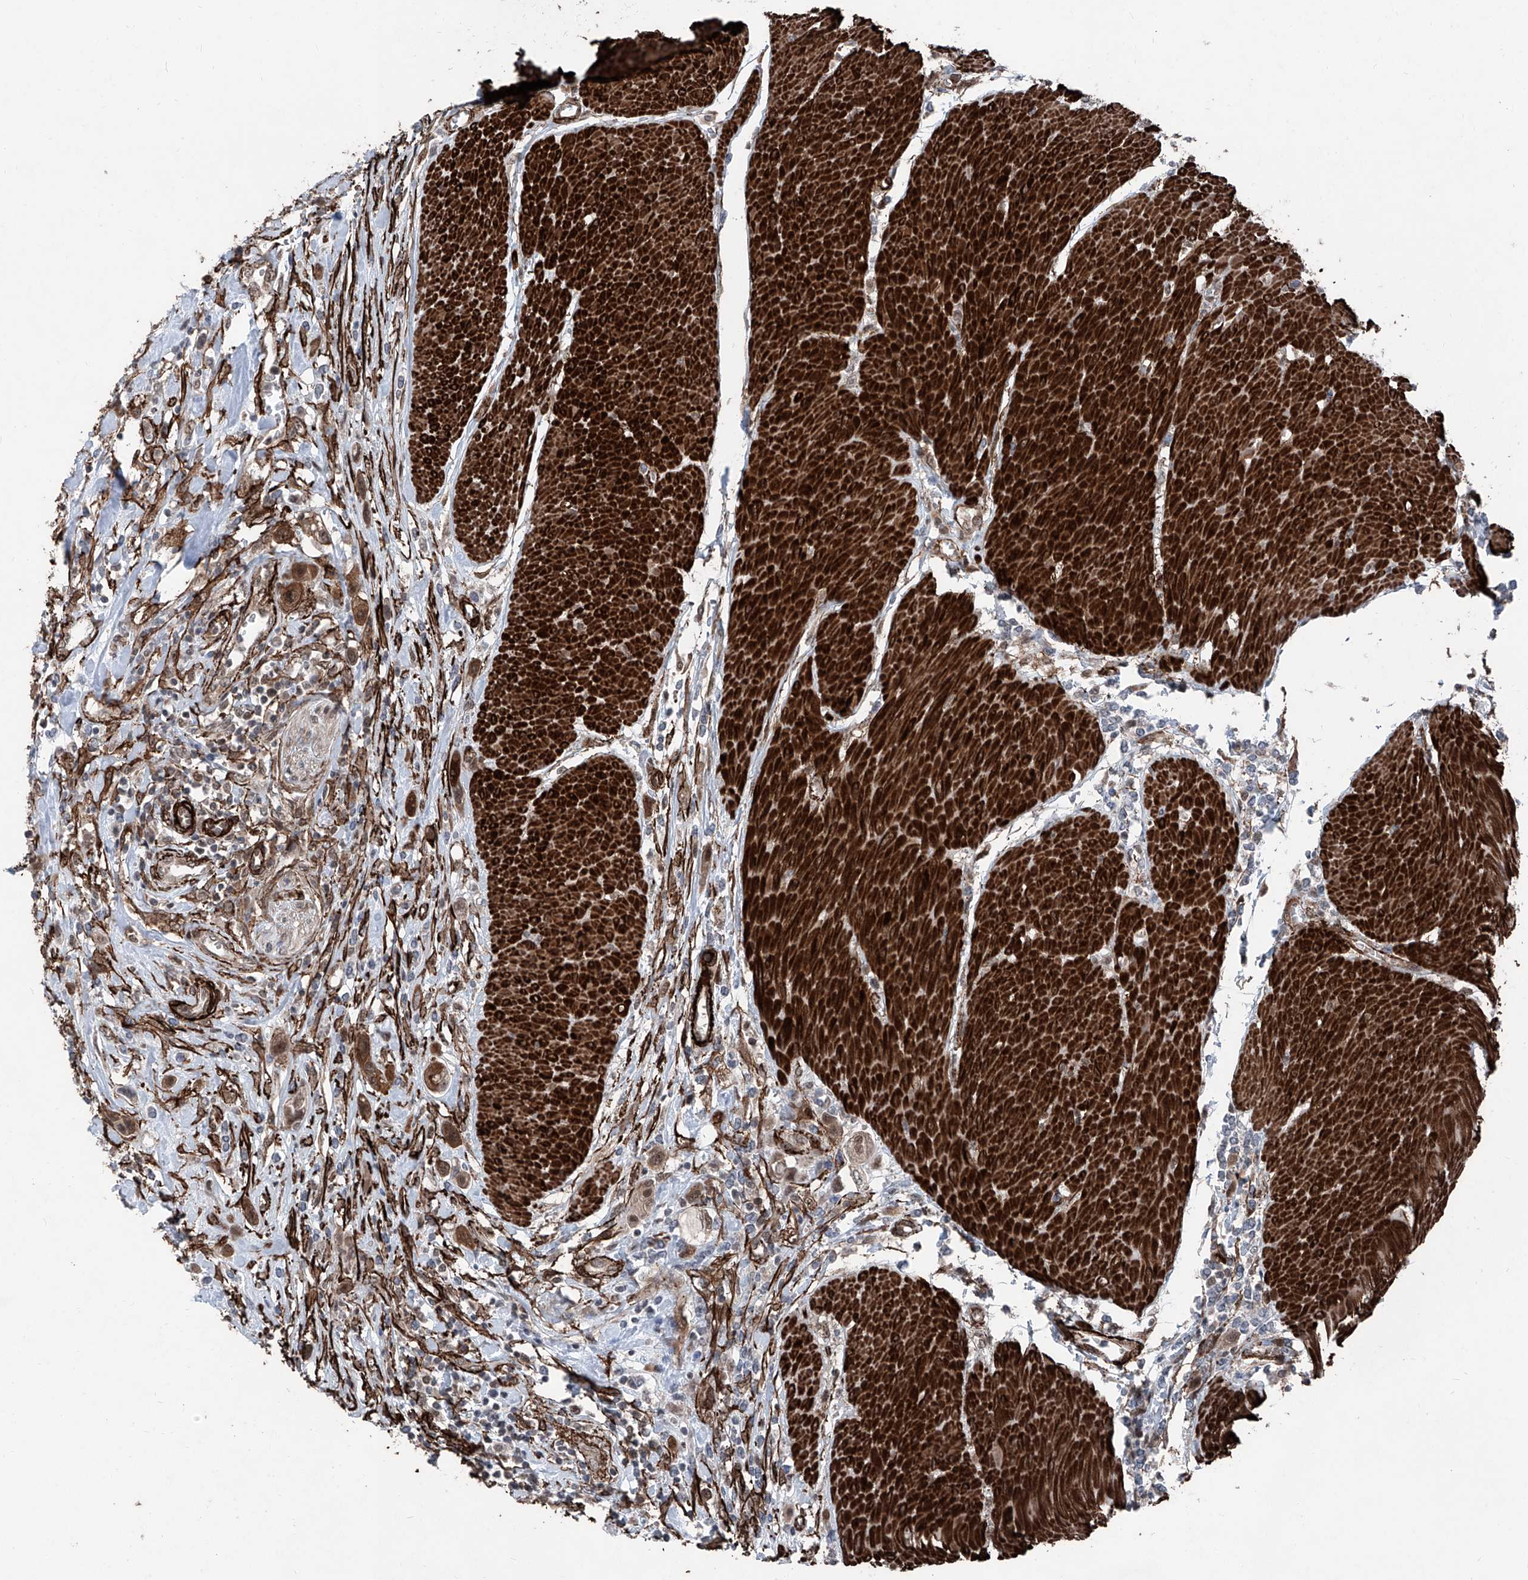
{"staining": {"intensity": "moderate", "quantity": "25%-75%", "location": "cytoplasmic/membranous,nuclear"}, "tissue": "urothelial cancer", "cell_type": "Tumor cells", "image_type": "cancer", "snomed": [{"axis": "morphology", "description": "Urothelial carcinoma, High grade"}, {"axis": "topography", "description": "Urinary bladder"}], "caption": "Protein staining displays moderate cytoplasmic/membranous and nuclear staining in about 25%-75% of tumor cells in urothelial cancer. The protein of interest is stained brown, and the nuclei are stained in blue (DAB (3,3'-diaminobenzidine) IHC with brightfield microscopy, high magnification).", "gene": "COA7", "patient": {"sex": "male", "age": 50}}